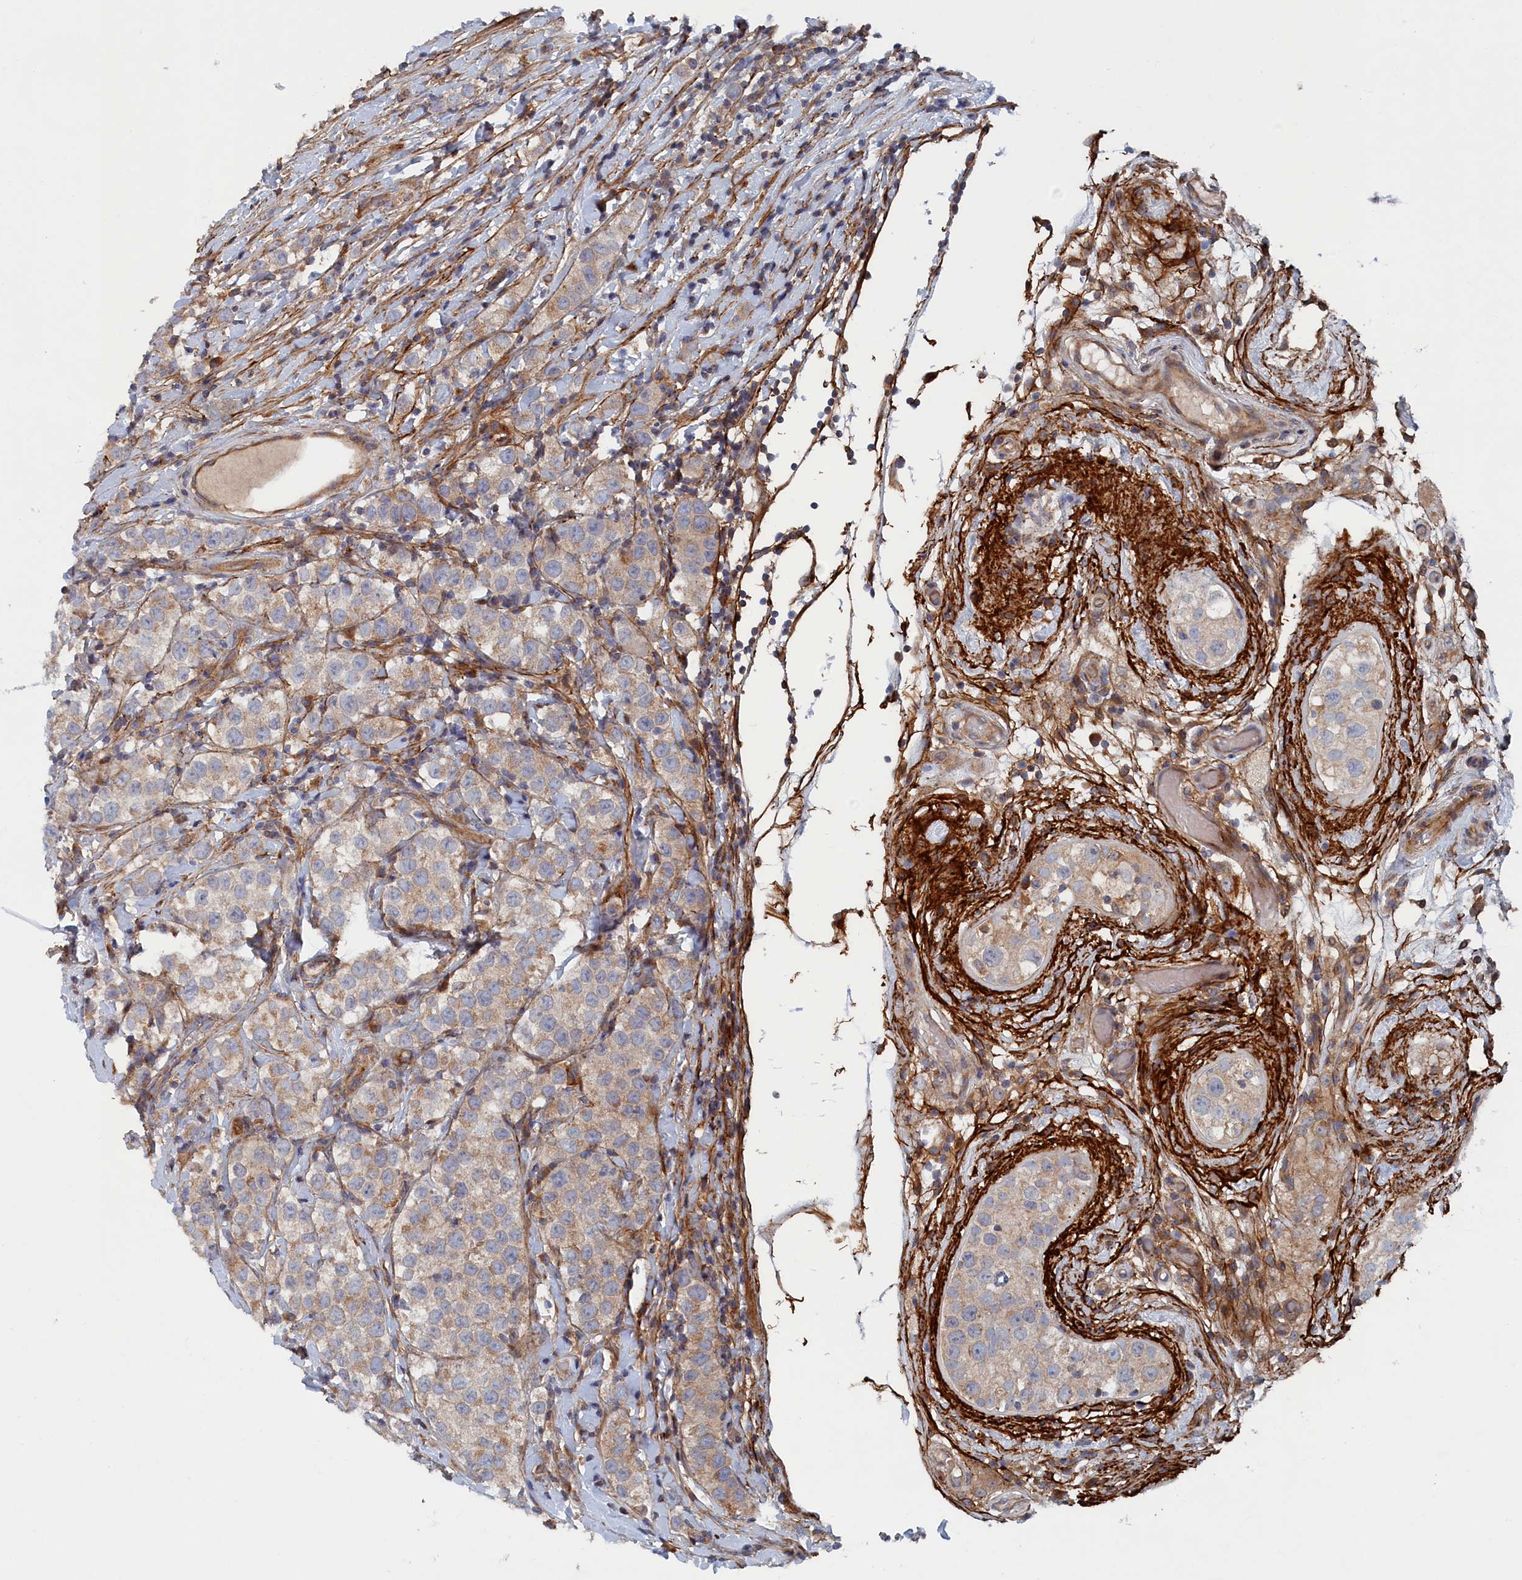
{"staining": {"intensity": "weak", "quantity": "<25%", "location": "cytoplasmic/membranous"}, "tissue": "testis cancer", "cell_type": "Tumor cells", "image_type": "cancer", "snomed": [{"axis": "morphology", "description": "Seminoma, NOS"}, {"axis": "topography", "description": "Testis"}], "caption": "Tumor cells are negative for brown protein staining in testis cancer.", "gene": "TMEM196", "patient": {"sex": "male", "age": 34}}